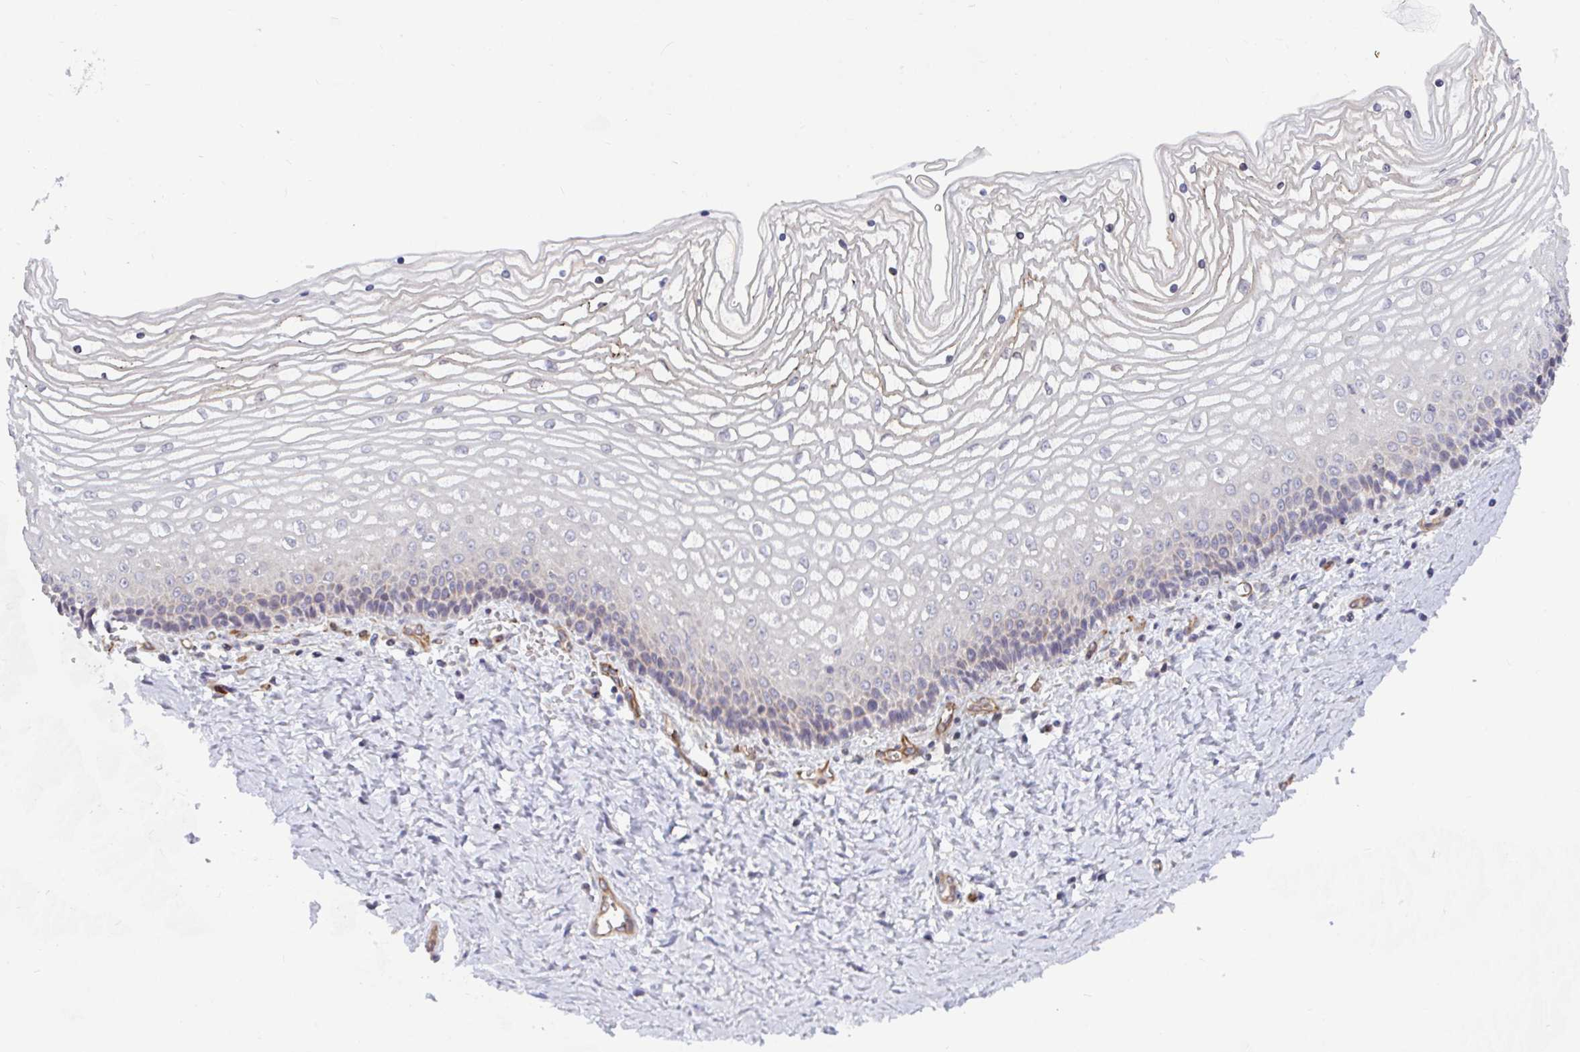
{"staining": {"intensity": "negative", "quantity": "none", "location": "none"}, "tissue": "vagina", "cell_type": "Squamous epithelial cells", "image_type": "normal", "snomed": [{"axis": "morphology", "description": "Normal tissue, NOS"}, {"axis": "topography", "description": "Vagina"}], "caption": "Image shows no protein positivity in squamous epithelial cells of unremarkable vagina. Brightfield microscopy of immunohistochemistry stained with DAB (brown) and hematoxylin (blue), captured at high magnification.", "gene": "EIF1AD", "patient": {"sex": "female", "age": 45}}